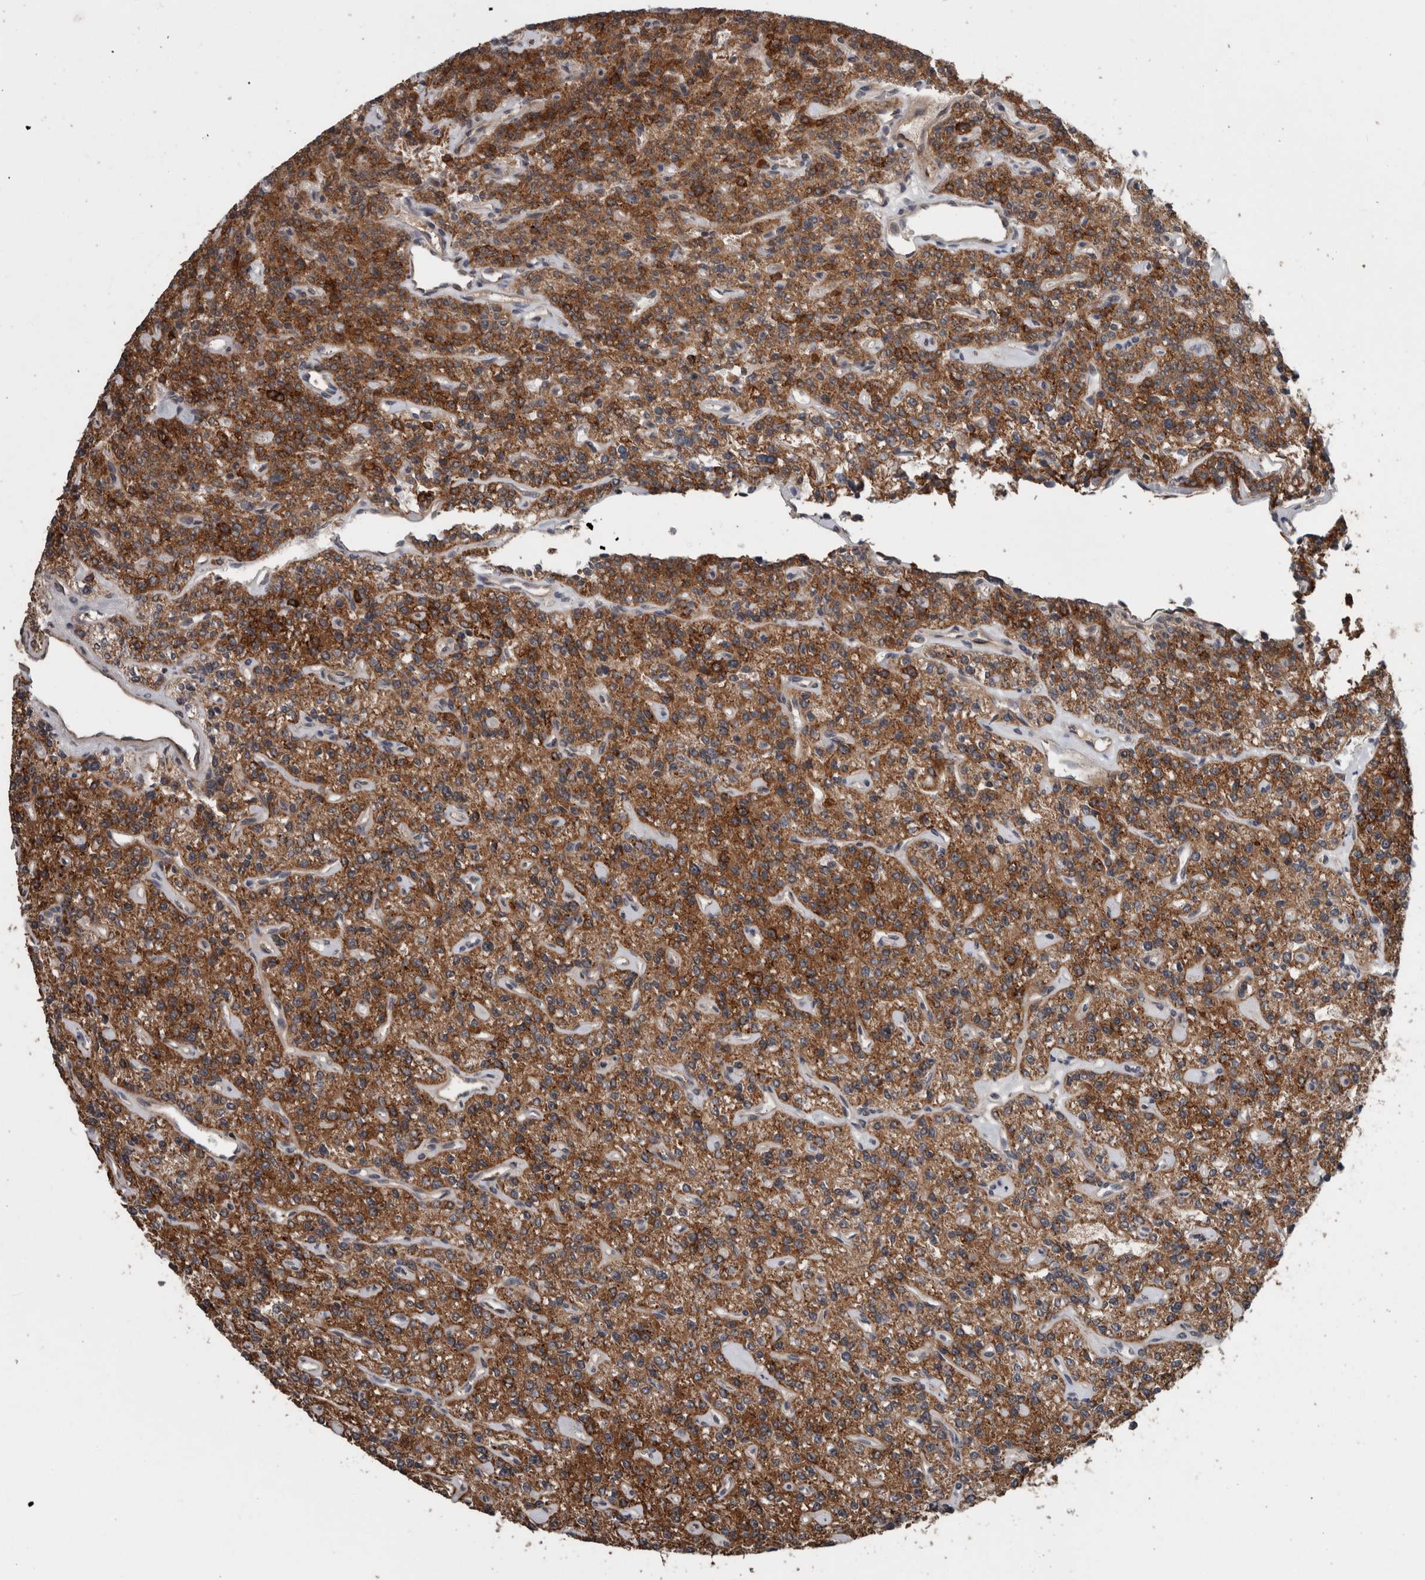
{"staining": {"intensity": "moderate", "quantity": ">75%", "location": "cytoplasmic/membranous"}, "tissue": "parathyroid gland", "cell_type": "Glandular cells", "image_type": "normal", "snomed": [{"axis": "morphology", "description": "Normal tissue, NOS"}, {"axis": "topography", "description": "Parathyroid gland"}], "caption": "Immunohistochemistry photomicrograph of unremarkable parathyroid gland stained for a protein (brown), which displays medium levels of moderate cytoplasmic/membranous positivity in approximately >75% of glandular cells.", "gene": "RIOK3", "patient": {"sex": "male", "age": 46}}